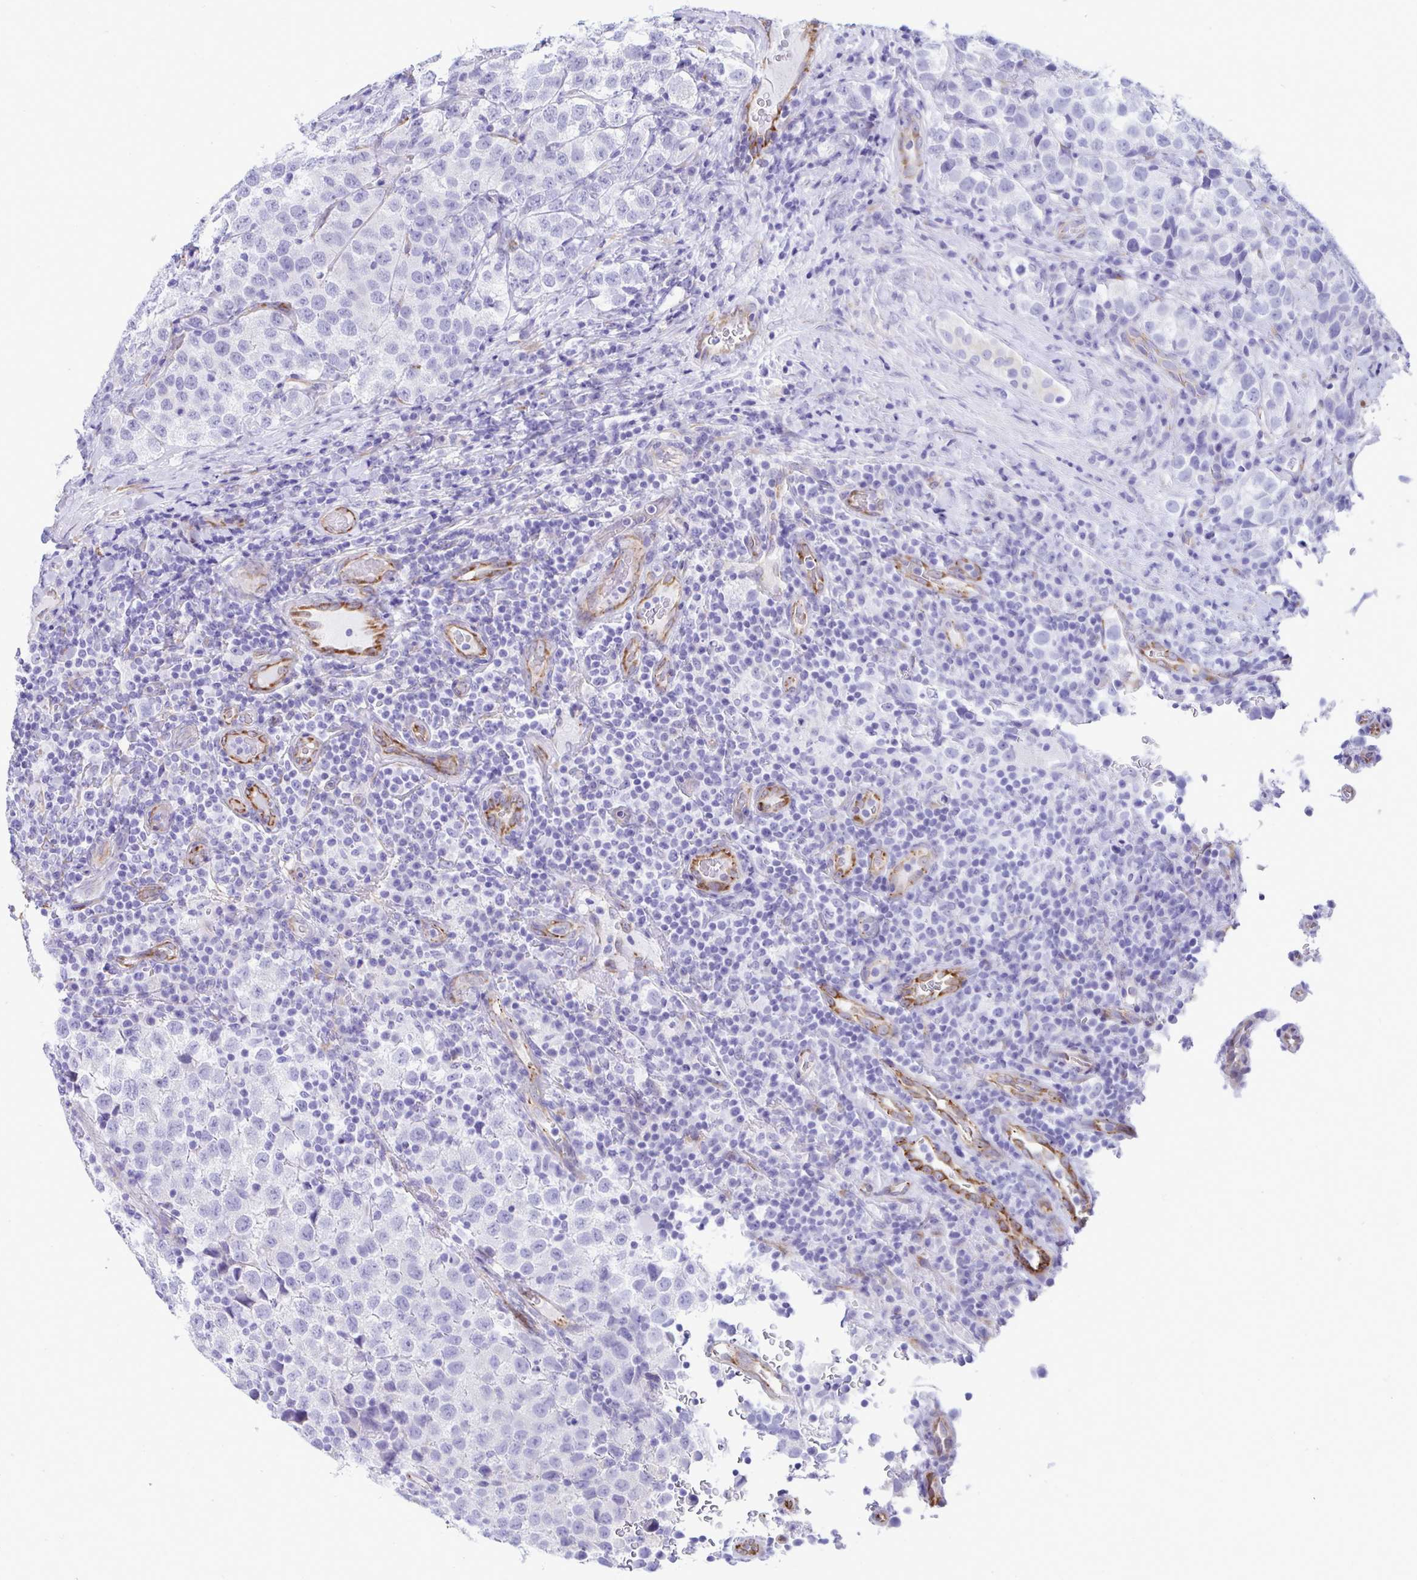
{"staining": {"intensity": "negative", "quantity": "none", "location": "none"}, "tissue": "testis cancer", "cell_type": "Tumor cells", "image_type": "cancer", "snomed": [{"axis": "morphology", "description": "Seminoma, NOS"}, {"axis": "topography", "description": "Testis"}], "caption": "Photomicrograph shows no significant protein positivity in tumor cells of seminoma (testis).", "gene": "ASPH", "patient": {"sex": "male", "age": 34}}